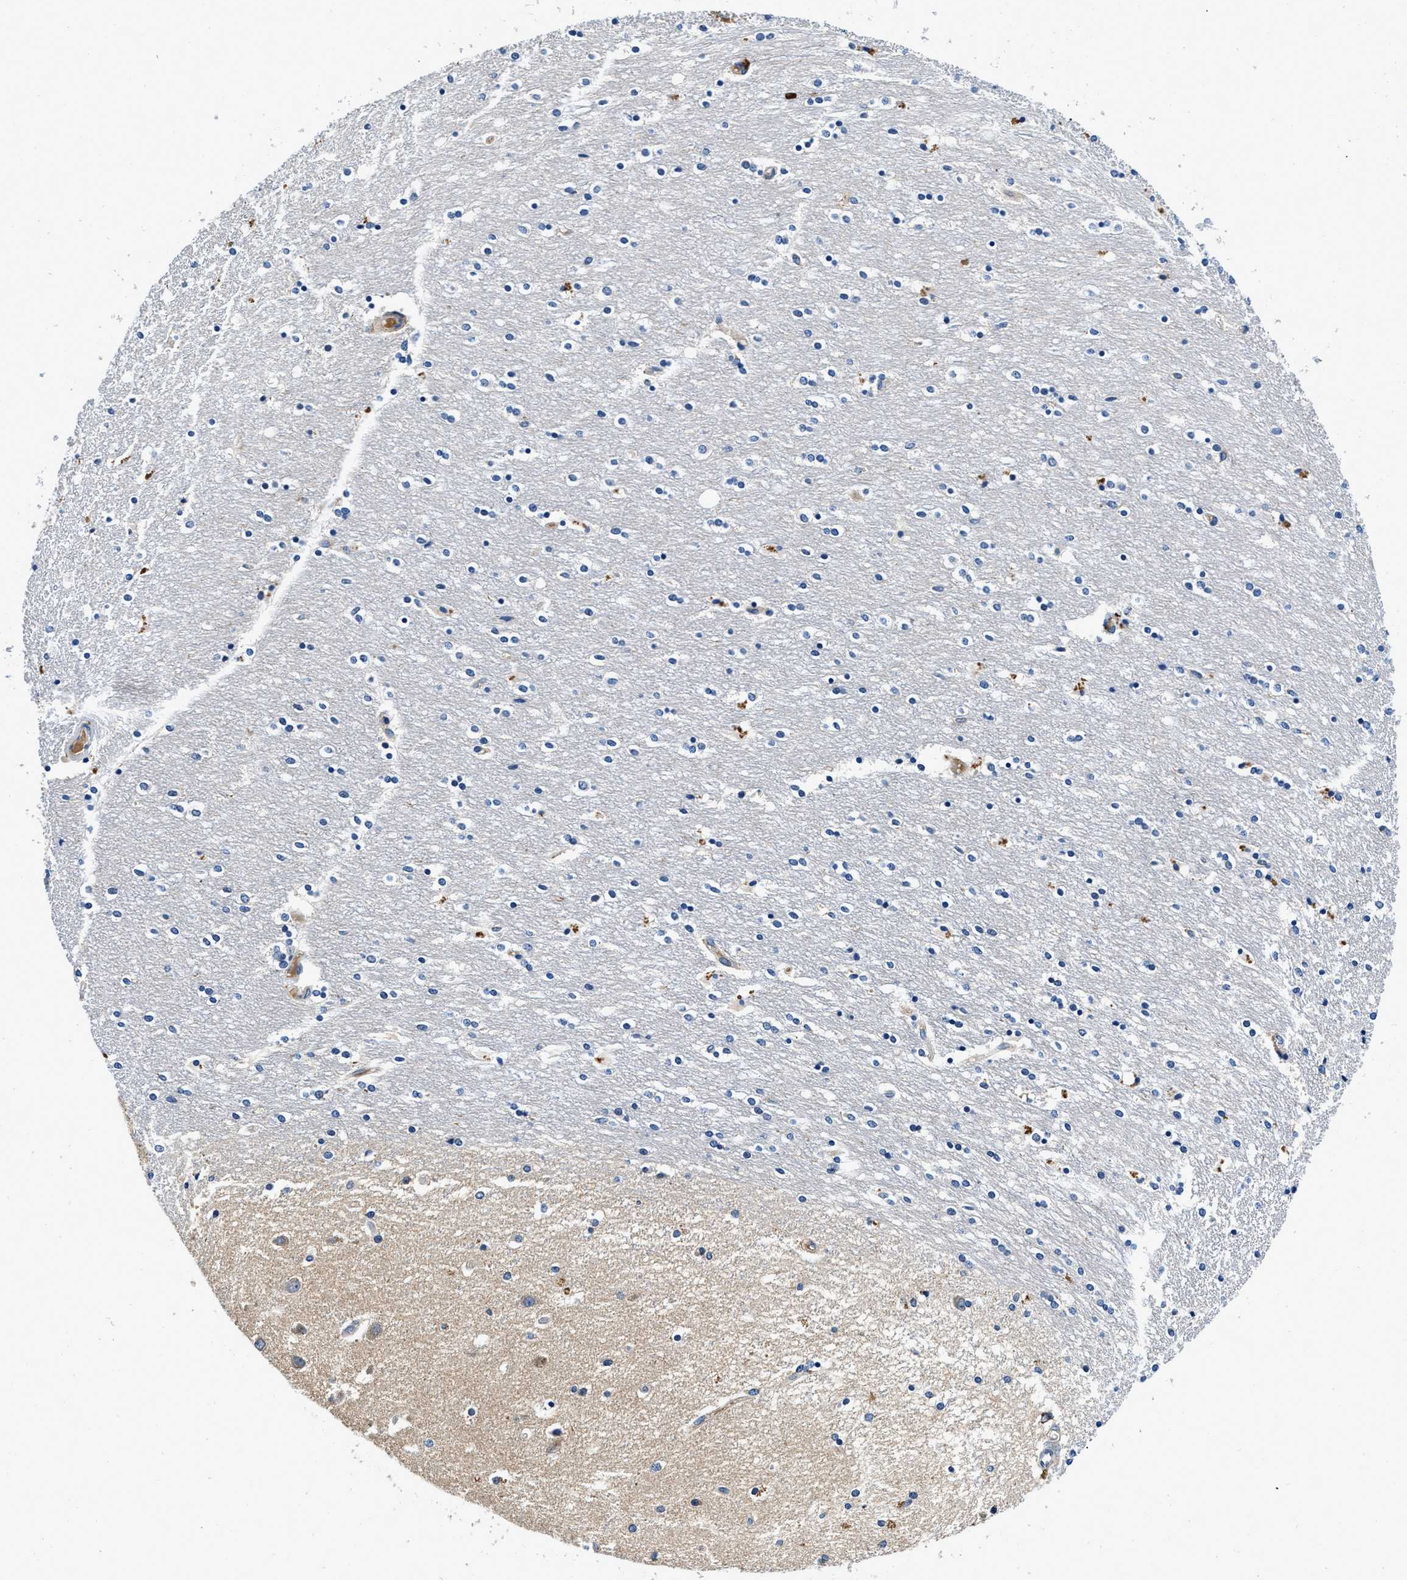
{"staining": {"intensity": "weak", "quantity": "<25%", "location": "cytoplasmic/membranous"}, "tissue": "caudate", "cell_type": "Glial cells", "image_type": "normal", "snomed": [{"axis": "morphology", "description": "Normal tissue, NOS"}, {"axis": "topography", "description": "Lateral ventricle wall"}], "caption": "Immunohistochemistry image of benign caudate: caudate stained with DAB exhibits no significant protein positivity in glial cells. (Immunohistochemistry, brightfield microscopy, high magnification).", "gene": "ZFAND3", "patient": {"sex": "female", "age": 54}}